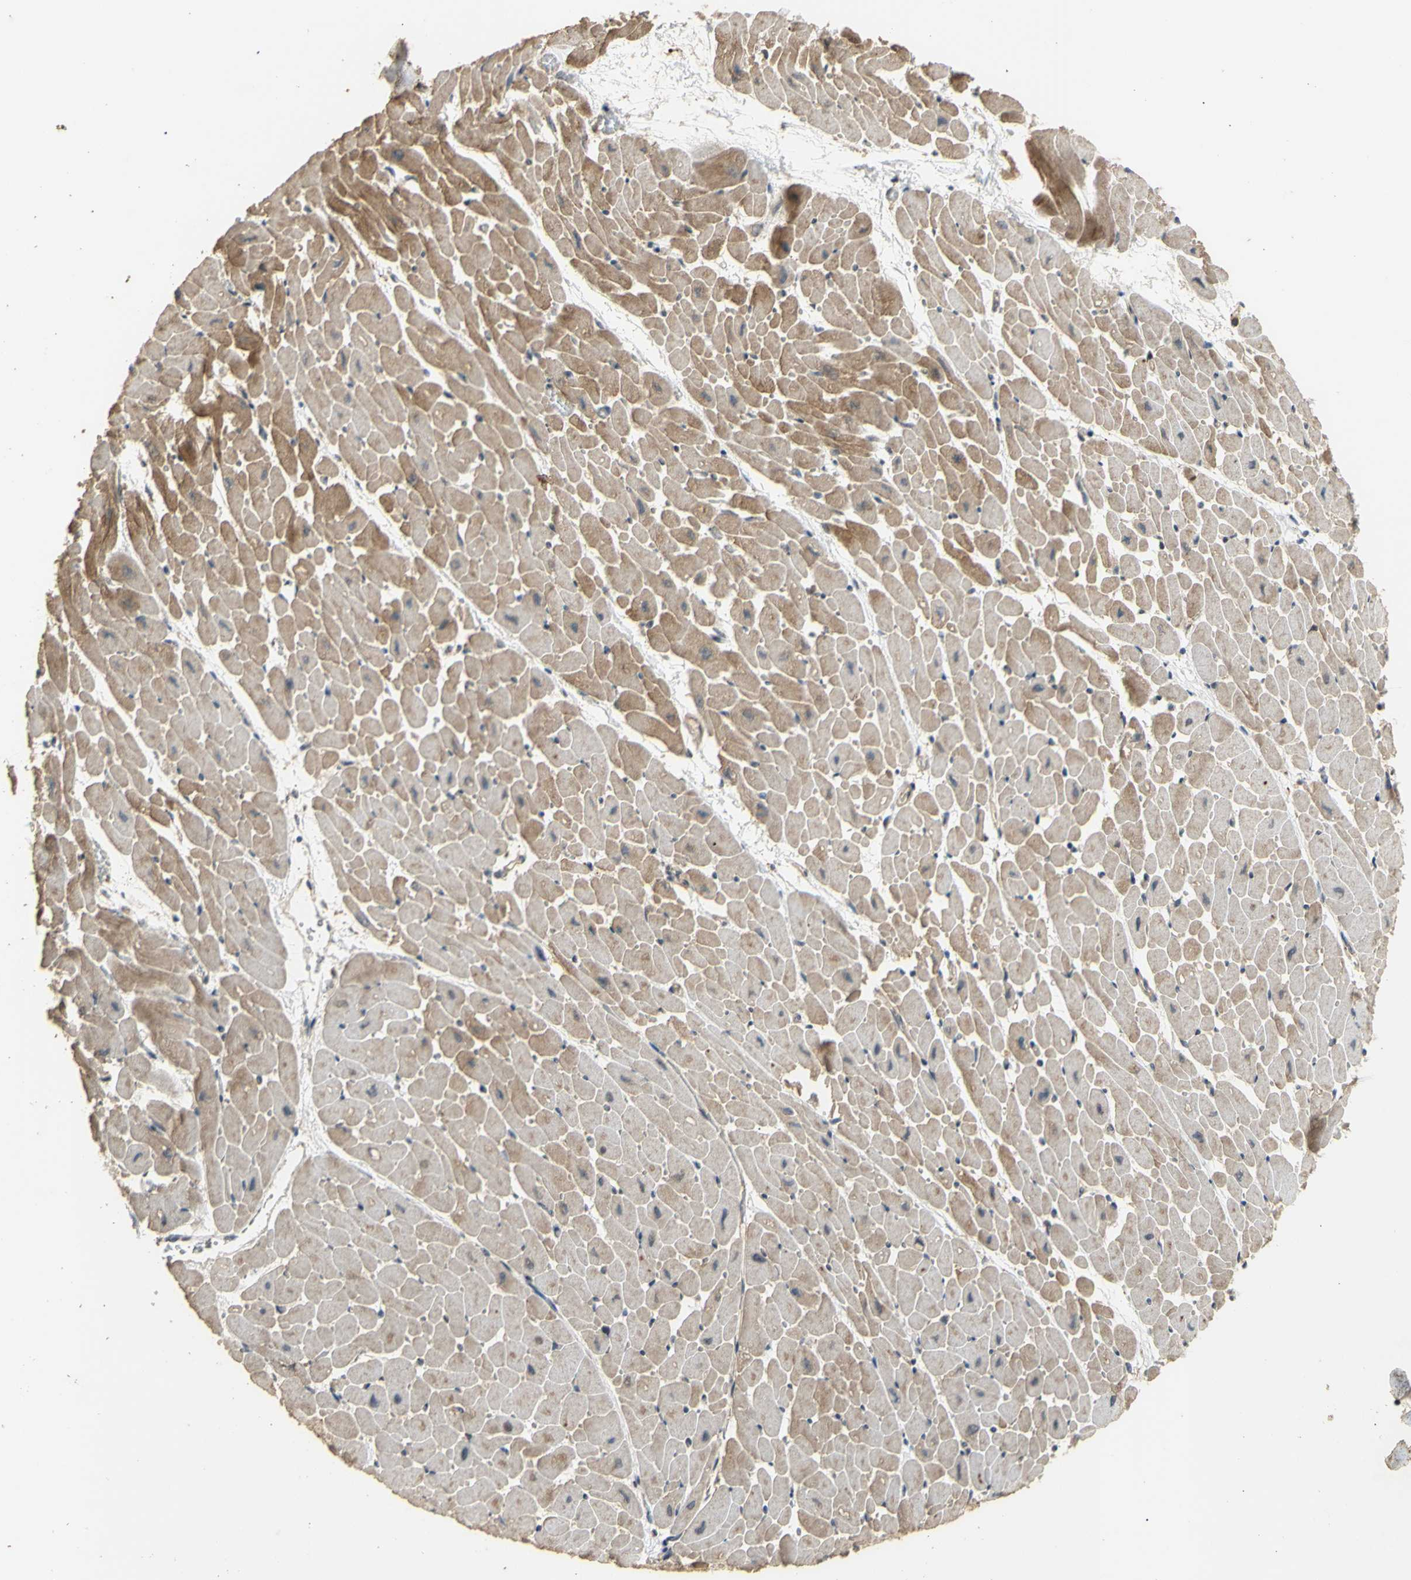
{"staining": {"intensity": "moderate", "quantity": ">75%", "location": "cytoplasmic/membranous"}, "tissue": "heart muscle", "cell_type": "Cardiomyocytes", "image_type": "normal", "snomed": [{"axis": "morphology", "description": "Normal tissue, NOS"}, {"axis": "topography", "description": "Heart"}], "caption": "Immunohistochemical staining of normal human heart muscle exhibits >75% levels of moderate cytoplasmic/membranous protein positivity in approximately >75% of cardiomyocytes. The protein of interest is shown in brown color, while the nuclei are stained blue.", "gene": "GTF2E2", "patient": {"sex": "male", "age": 45}}